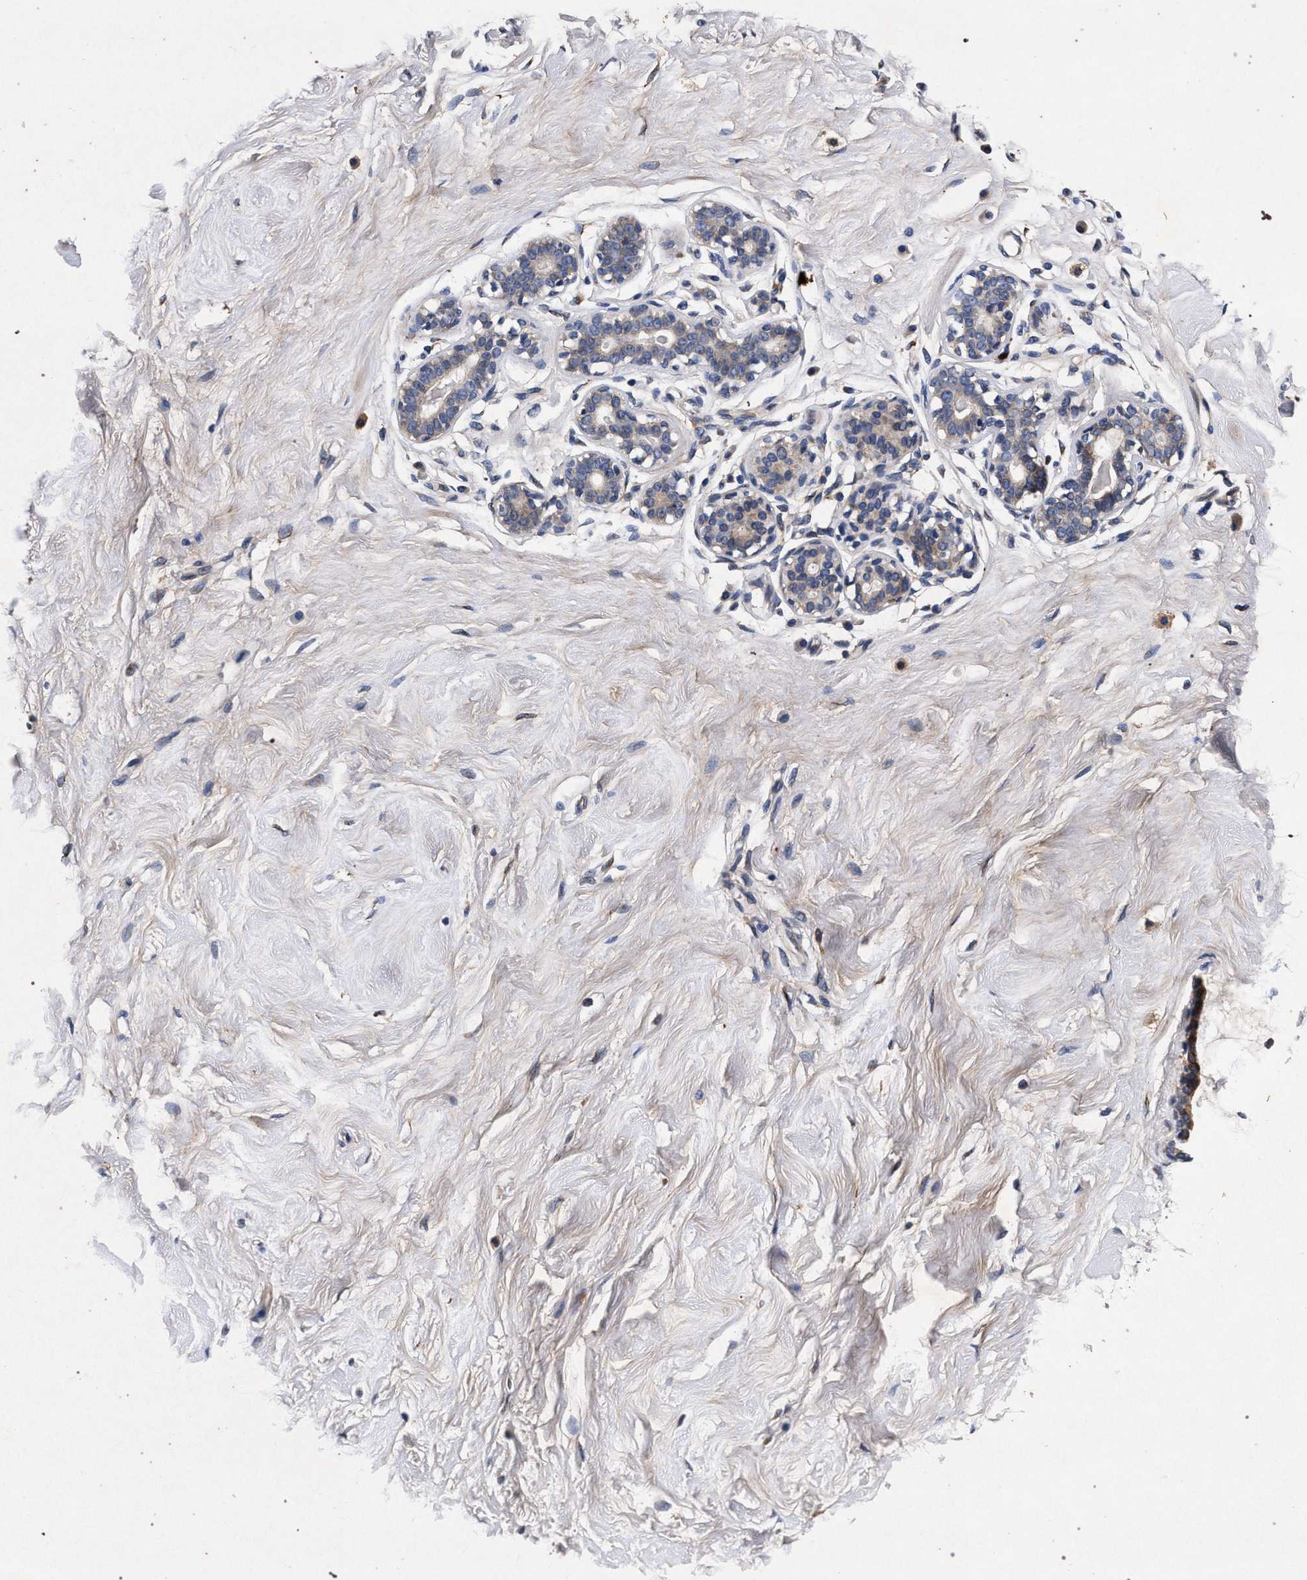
{"staining": {"intensity": "weak", "quantity": "25%-75%", "location": "cytoplasmic/membranous"}, "tissue": "breast", "cell_type": "Glandular cells", "image_type": "normal", "snomed": [{"axis": "morphology", "description": "Normal tissue, NOS"}, {"axis": "topography", "description": "Breast"}], "caption": "DAB immunohistochemical staining of unremarkable breast displays weak cytoplasmic/membranous protein staining in about 25%-75% of glandular cells. Immunohistochemistry stains the protein in brown and the nuclei are stained blue.", "gene": "NEK7", "patient": {"sex": "female", "age": 23}}